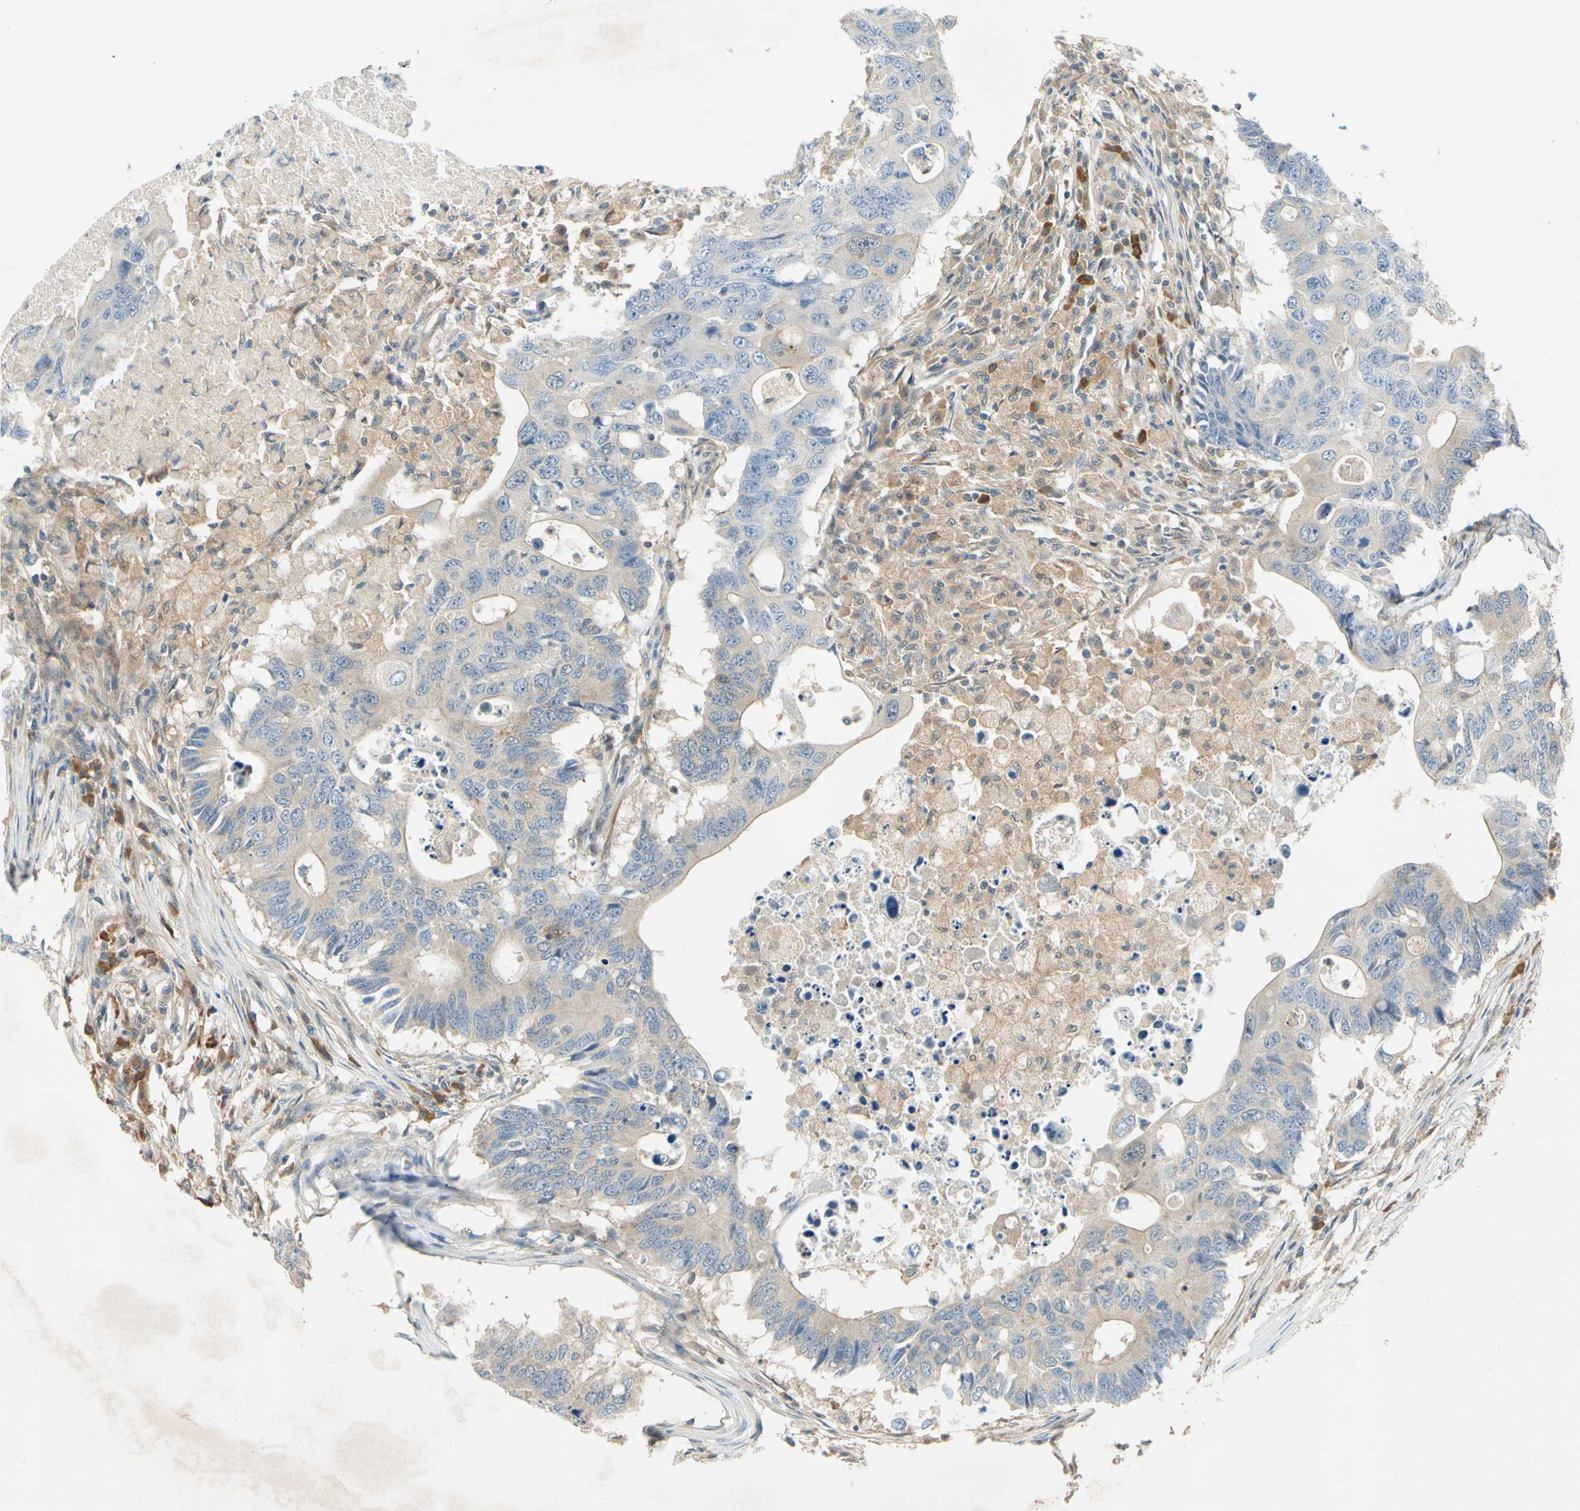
{"staining": {"intensity": "weak", "quantity": ">75%", "location": "cytoplasmic/membranous"}, "tissue": "colorectal cancer", "cell_type": "Tumor cells", "image_type": "cancer", "snomed": [{"axis": "morphology", "description": "Adenocarcinoma, NOS"}, {"axis": "topography", "description": "Colon"}], "caption": "Colorectal adenocarcinoma was stained to show a protein in brown. There is low levels of weak cytoplasmic/membranous expression in approximately >75% of tumor cells.", "gene": "WIPI1", "patient": {"sex": "male", "age": 71}}